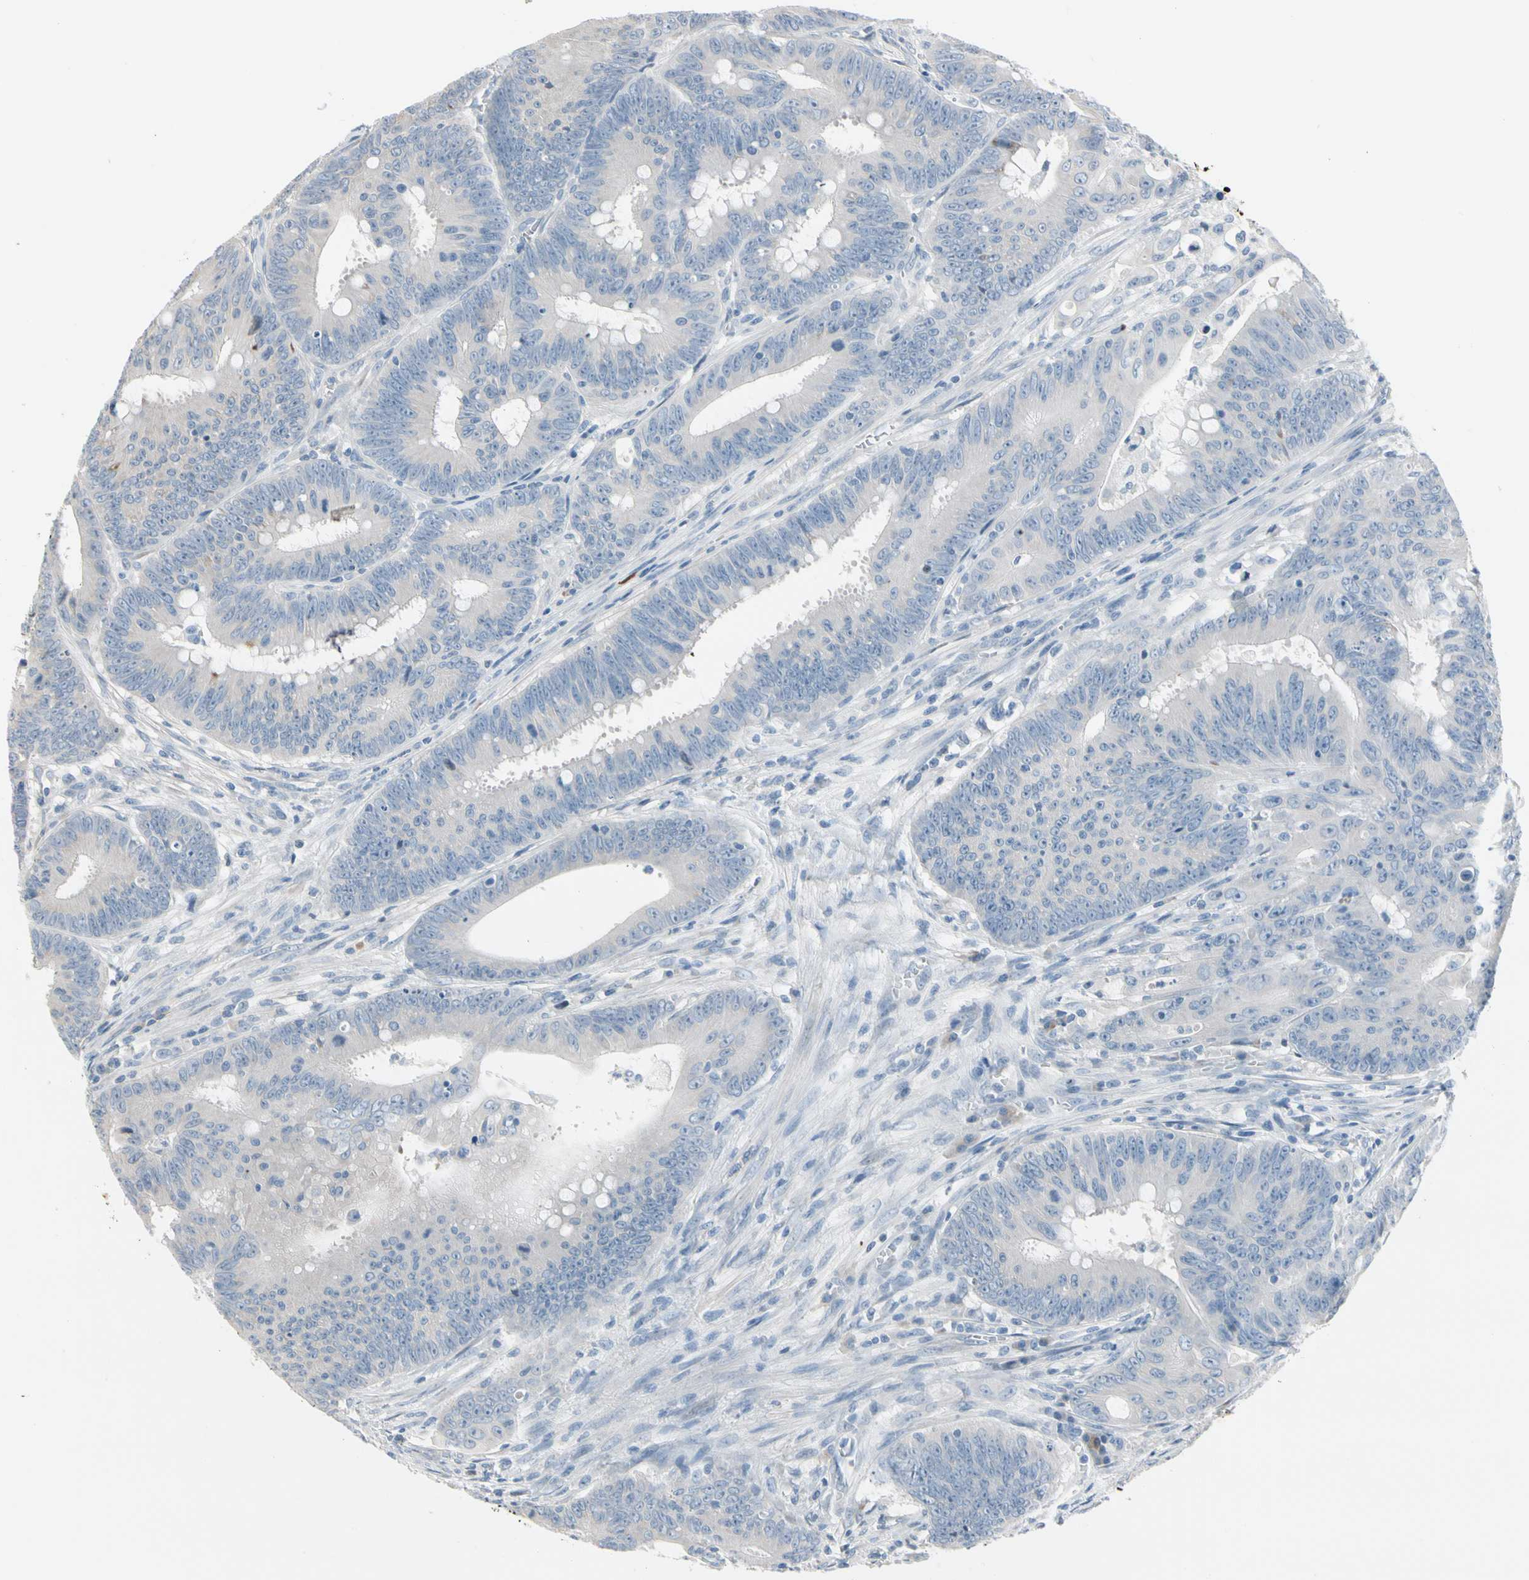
{"staining": {"intensity": "negative", "quantity": "none", "location": "none"}, "tissue": "colorectal cancer", "cell_type": "Tumor cells", "image_type": "cancer", "snomed": [{"axis": "morphology", "description": "Adenocarcinoma, NOS"}, {"axis": "topography", "description": "Colon"}], "caption": "Immunohistochemistry (IHC) image of neoplastic tissue: adenocarcinoma (colorectal) stained with DAB (3,3'-diaminobenzidine) displays no significant protein expression in tumor cells. (Immunohistochemistry (IHC), brightfield microscopy, high magnification).", "gene": "STK40", "patient": {"sex": "male", "age": 45}}